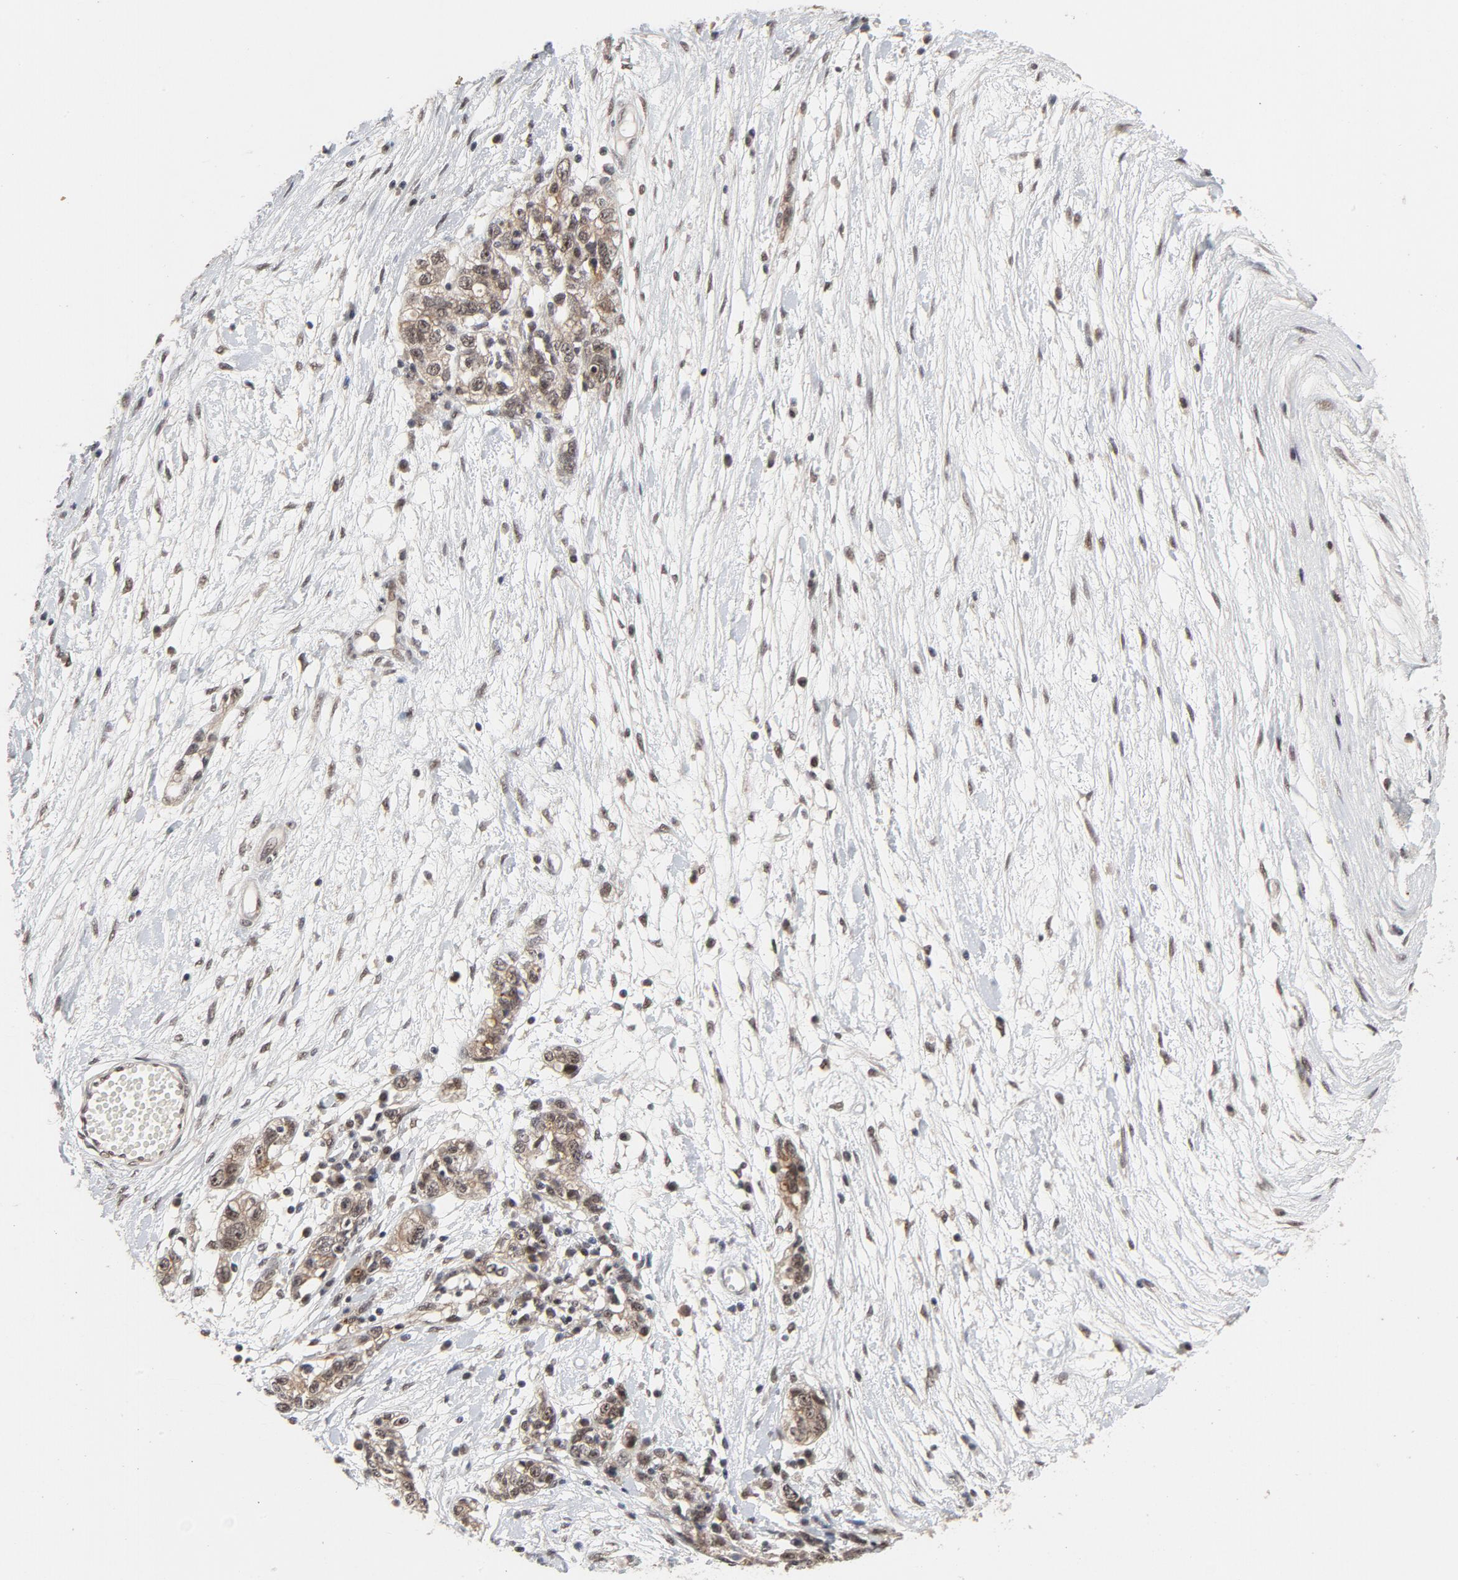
{"staining": {"intensity": "moderate", "quantity": ">75%", "location": "nuclear"}, "tissue": "ovarian cancer", "cell_type": "Tumor cells", "image_type": "cancer", "snomed": [{"axis": "morphology", "description": "Cystadenocarcinoma, serous, NOS"}, {"axis": "topography", "description": "Ovary"}], "caption": "Tumor cells demonstrate moderate nuclear staining in about >75% of cells in serous cystadenocarcinoma (ovarian).", "gene": "ZKSCAN8", "patient": {"sex": "female", "age": 71}}